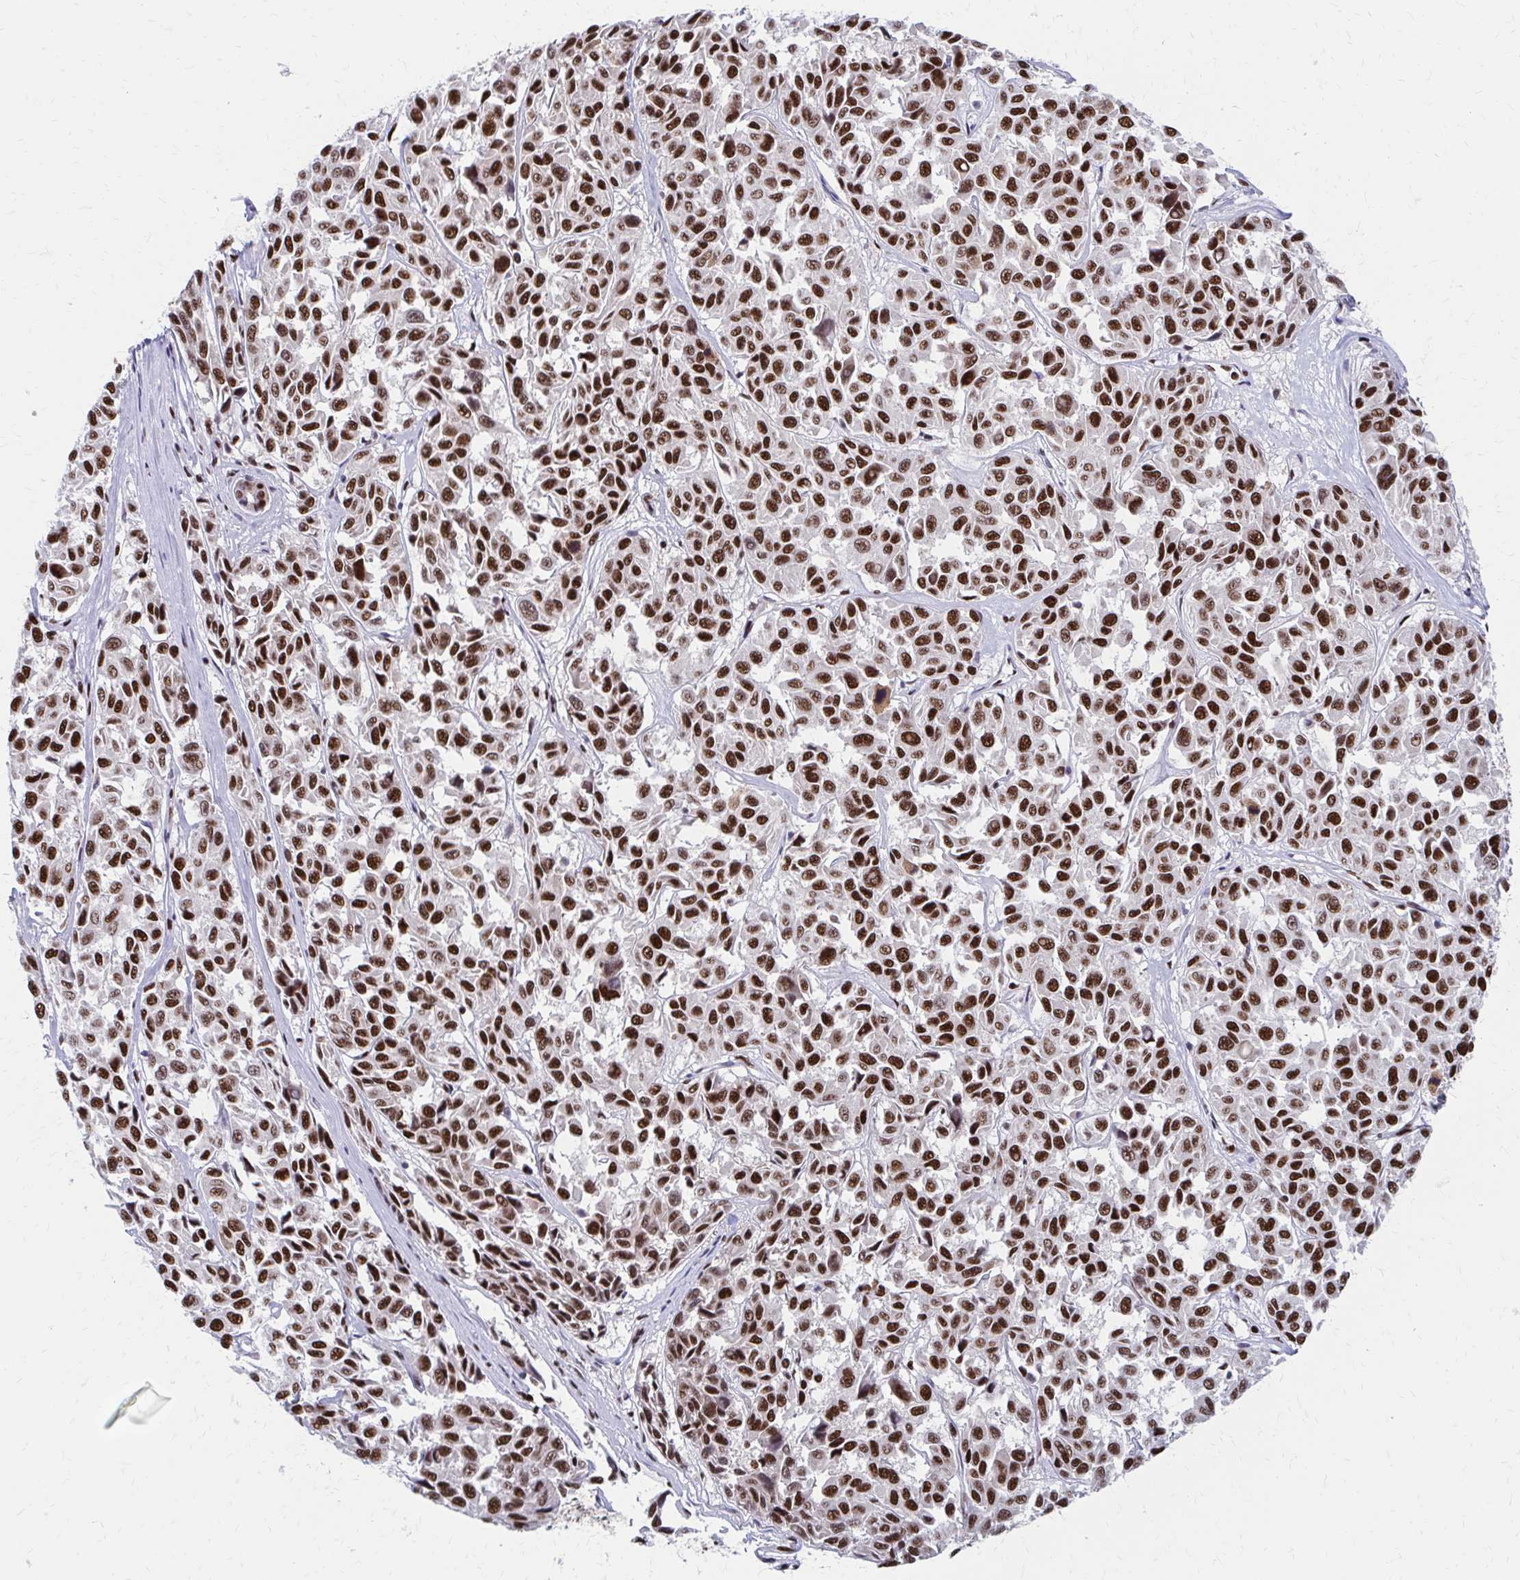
{"staining": {"intensity": "strong", "quantity": ">75%", "location": "nuclear"}, "tissue": "melanoma", "cell_type": "Tumor cells", "image_type": "cancer", "snomed": [{"axis": "morphology", "description": "Malignant melanoma, NOS"}, {"axis": "topography", "description": "Skin"}], "caption": "Protein expression analysis of human melanoma reveals strong nuclear positivity in about >75% of tumor cells.", "gene": "CNKSR3", "patient": {"sex": "female", "age": 66}}